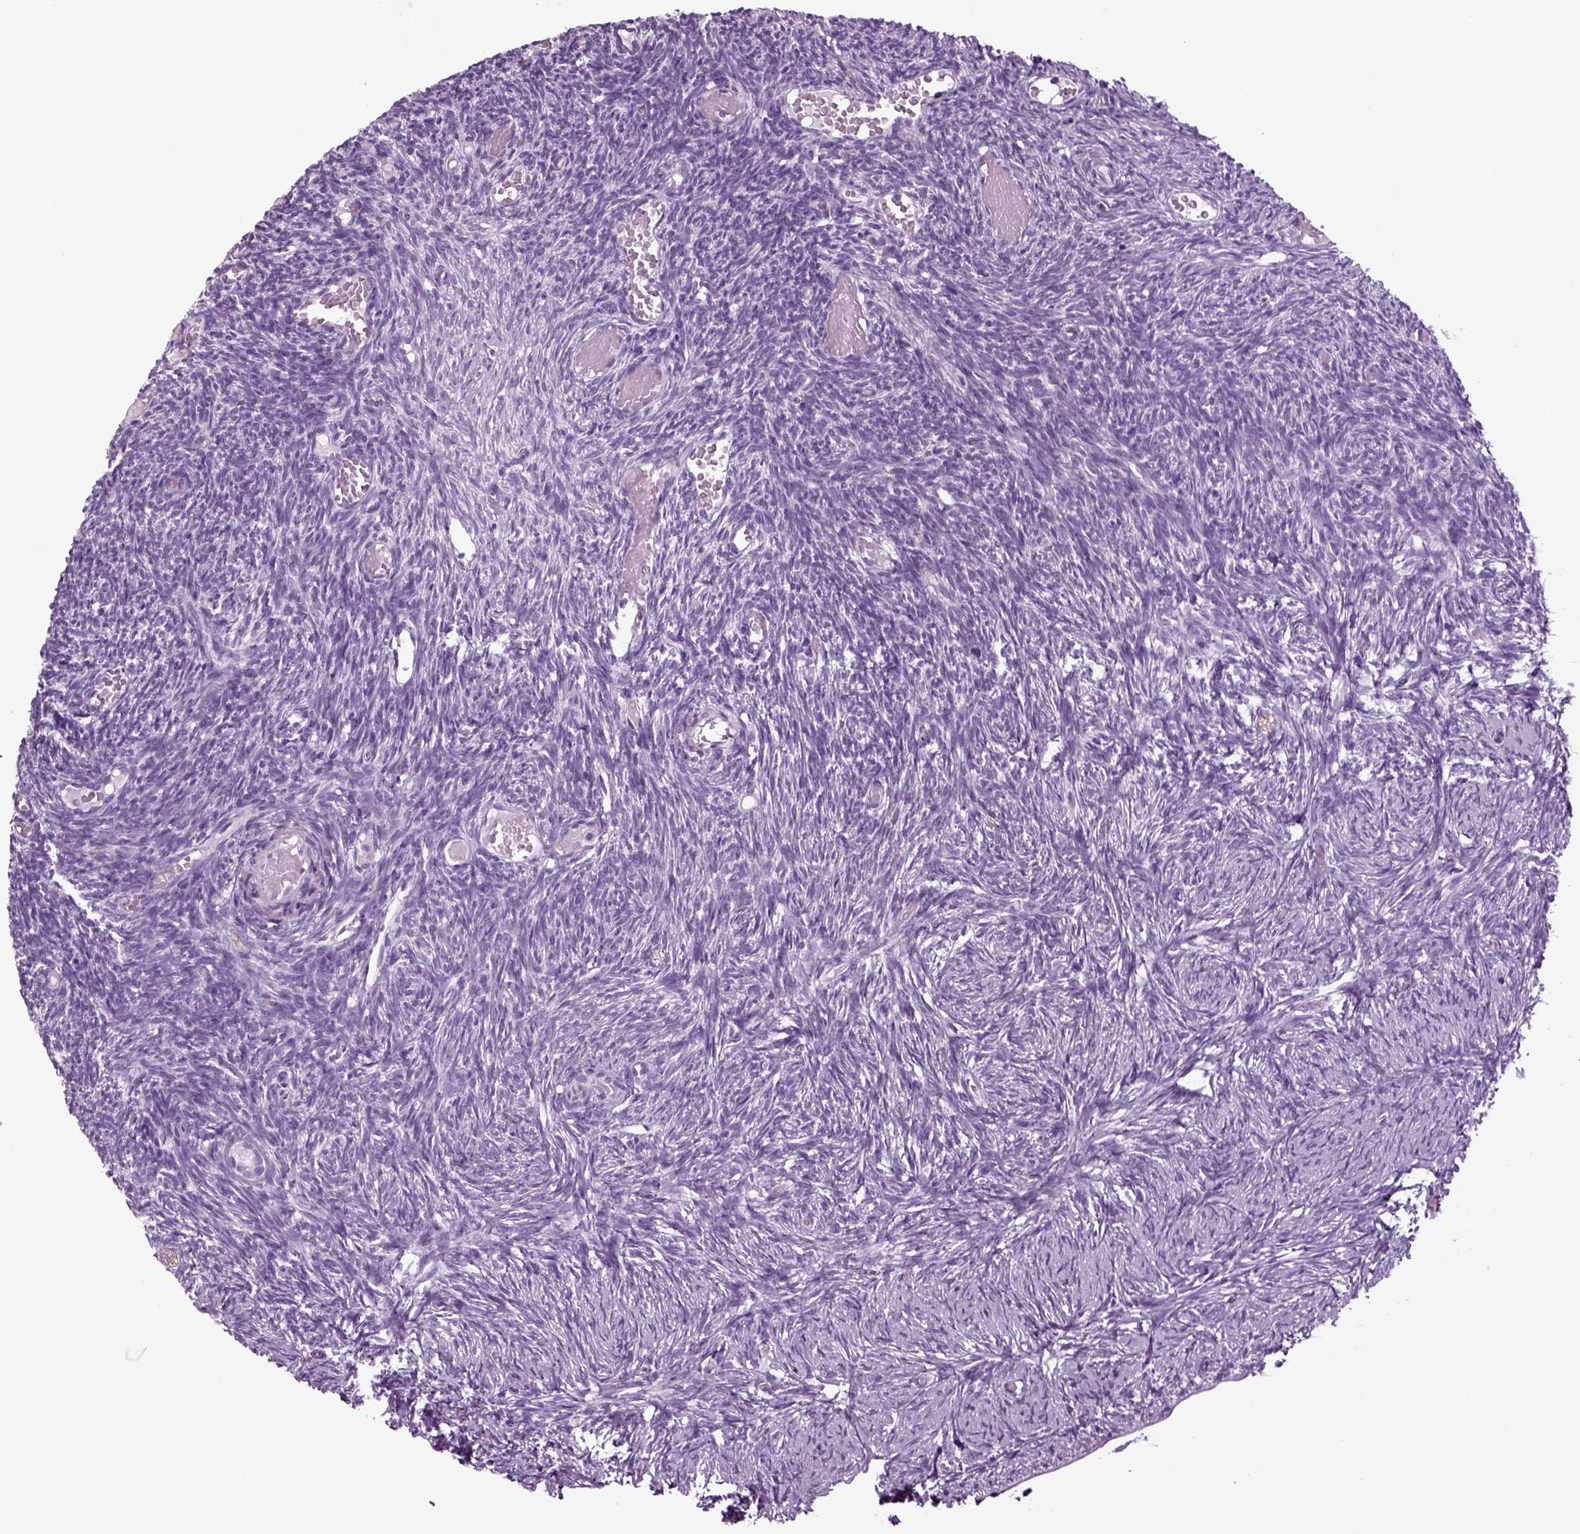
{"staining": {"intensity": "negative", "quantity": "none", "location": "none"}, "tissue": "ovary", "cell_type": "Follicle cells", "image_type": "normal", "snomed": [{"axis": "morphology", "description": "Normal tissue, NOS"}, {"axis": "topography", "description": "Ovary"}], "caption": "Immunohistochemical staining of normal ovary demonstrates no significant expression in follicle cells.", "gene": "ARHGAP11A", "patient": {"sex": "female", "age": 39}}